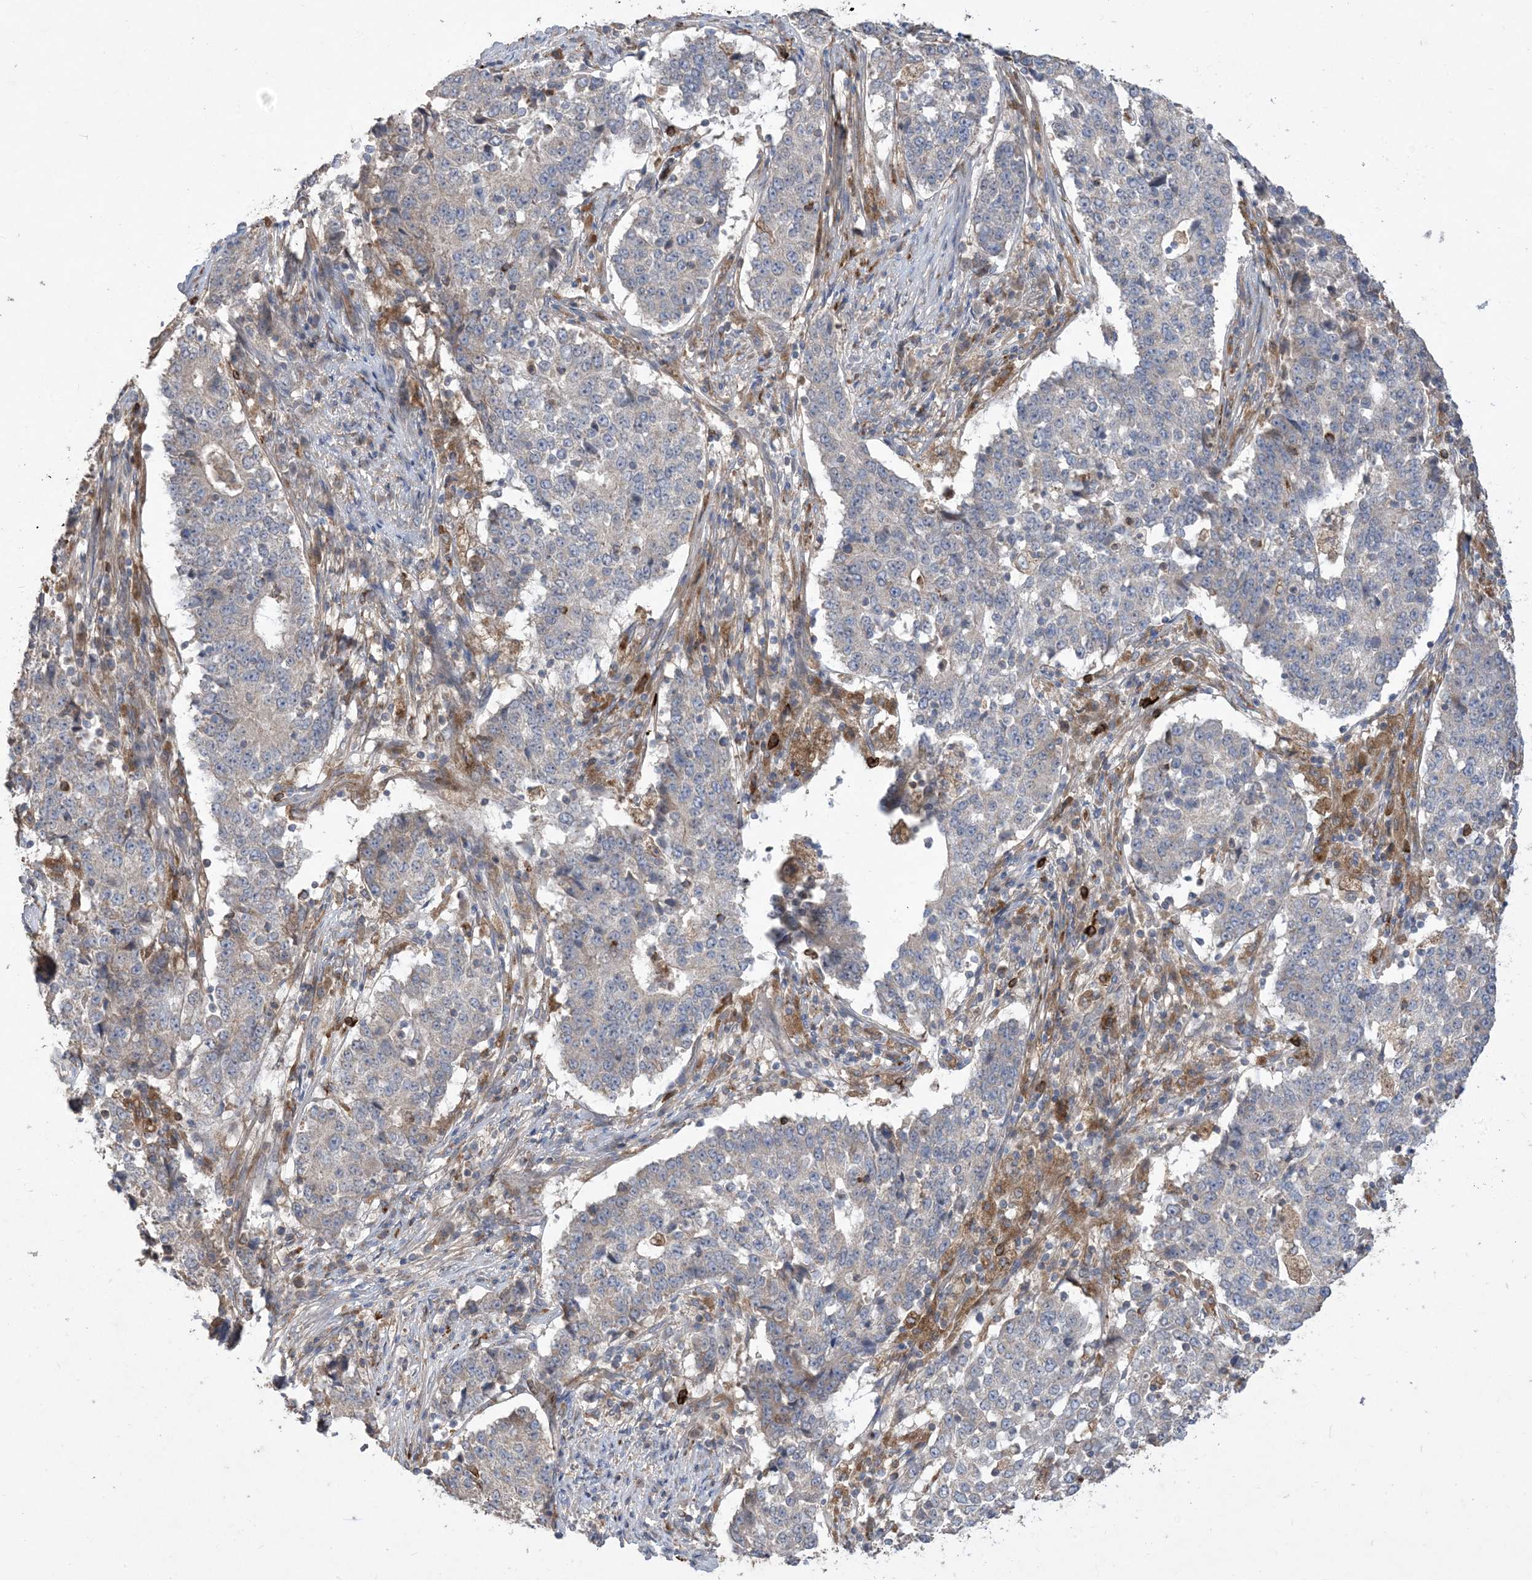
{"staining": {"intensity": "negative", "quantity": "none", "location": "none"}, "tissue": "stomach cancer", "cell_type": "Tumor cells", "image_type": "cancer", "snomed": [{"axis": "morphology", "description": "Adenocarcinoma, NOS"}, {"axis": "topography", "description": "Stomach"}], "caption": "High magnification brightfield microscopy of adenocarcinoma (stomach) stained with DAB (brown) and counterstained with hematoxylin (blue): tumor cells show no significant expression.", "gene": "MASP2", "patient": {"sex": "male", "age": 59}}